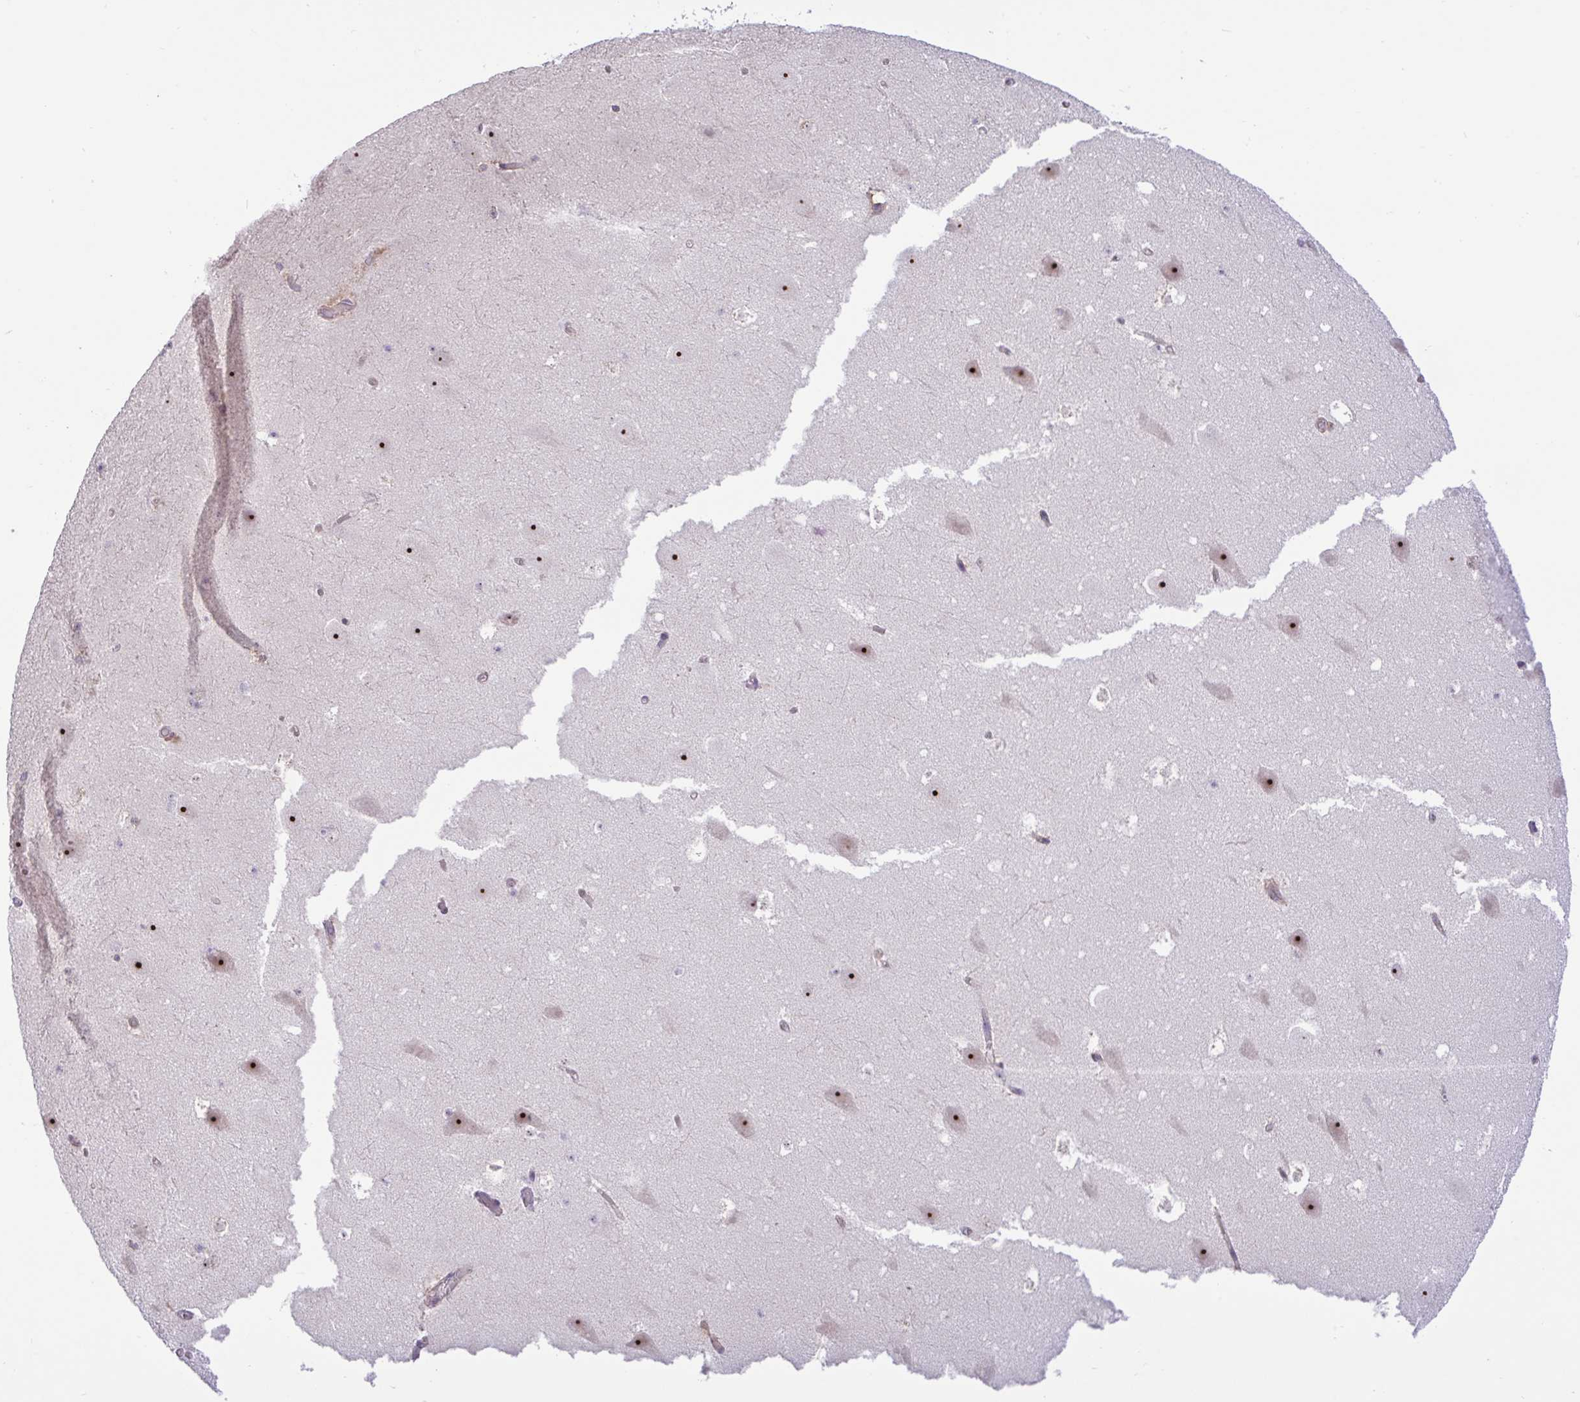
{"staining": {"intensity": "negative", "quantity": "none", "location": "none"}, "tissue": "hippocampus", "cell_type": "Glial cells", "image_type": "normal", "snomed": [{"axis": "morphology", "description": "Normal tissue, NOS"}, {"axis": "topography", "description": "Hippocampus"}], "caption": "Immunohistochemical staining of unremarkable hippocampus demonstrates no significant staining in glial cells.", "gene": "MXRA8", "patient": {"sex": "female", "age": 42}}